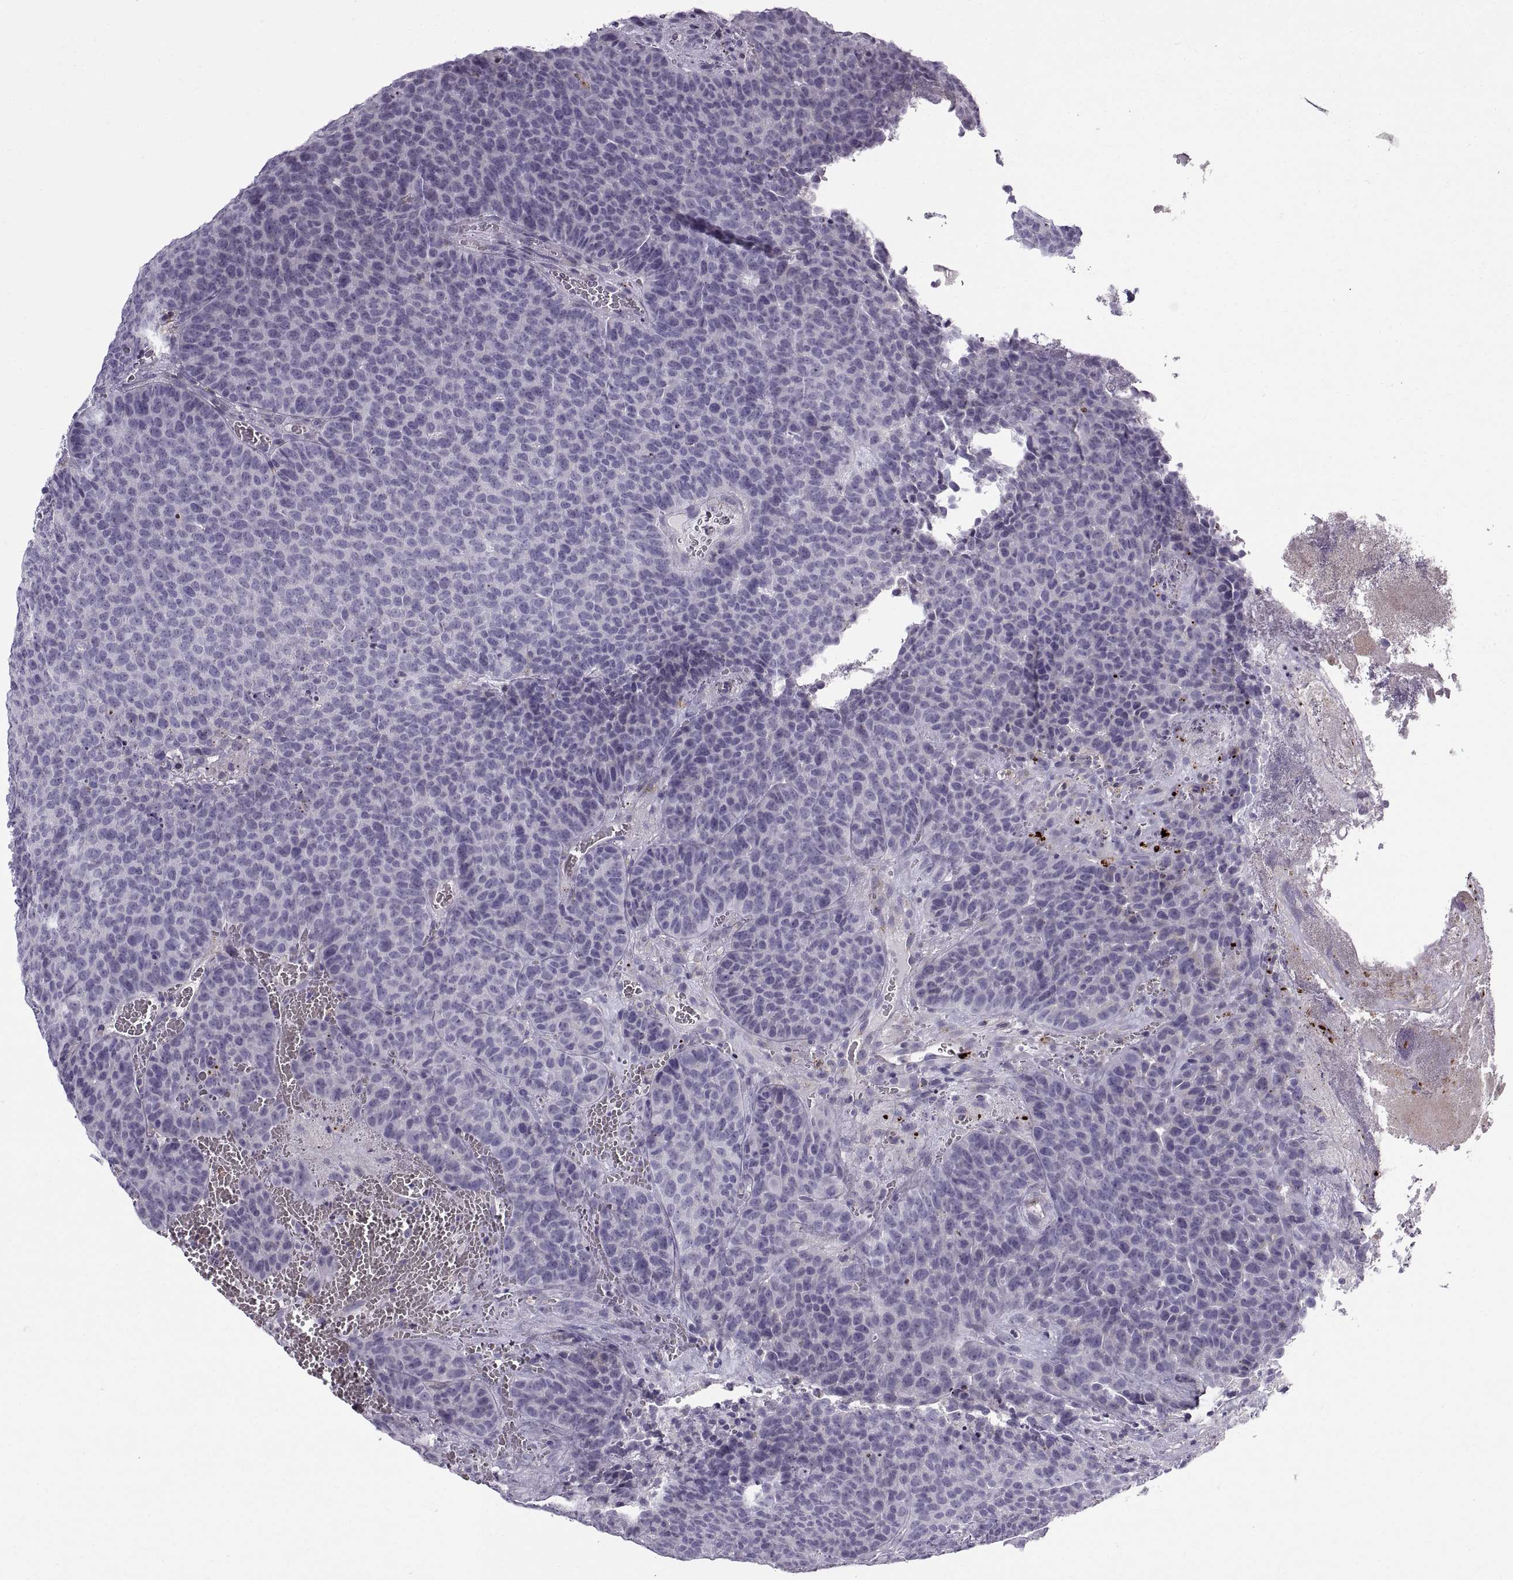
{"staining": {"intensity": "negative", "quantity": "none", "location": "none"}, "tissue": "urothelial cancer", "cell_type": "Tumor cells", "image_type": "cancer", "snomed": [{"axis": "morphology", "description": "Urothelial carcinoma, Low grade"}, {"axis": "topography", "description": "Urinary bladder"}], "caption": "IHC image of human urothelial cancer stained for a protein (brown), which demonstrates no expression in tumor cells.", "gene": "CALCR", "patient": {"sex": "female", "age": 62}}